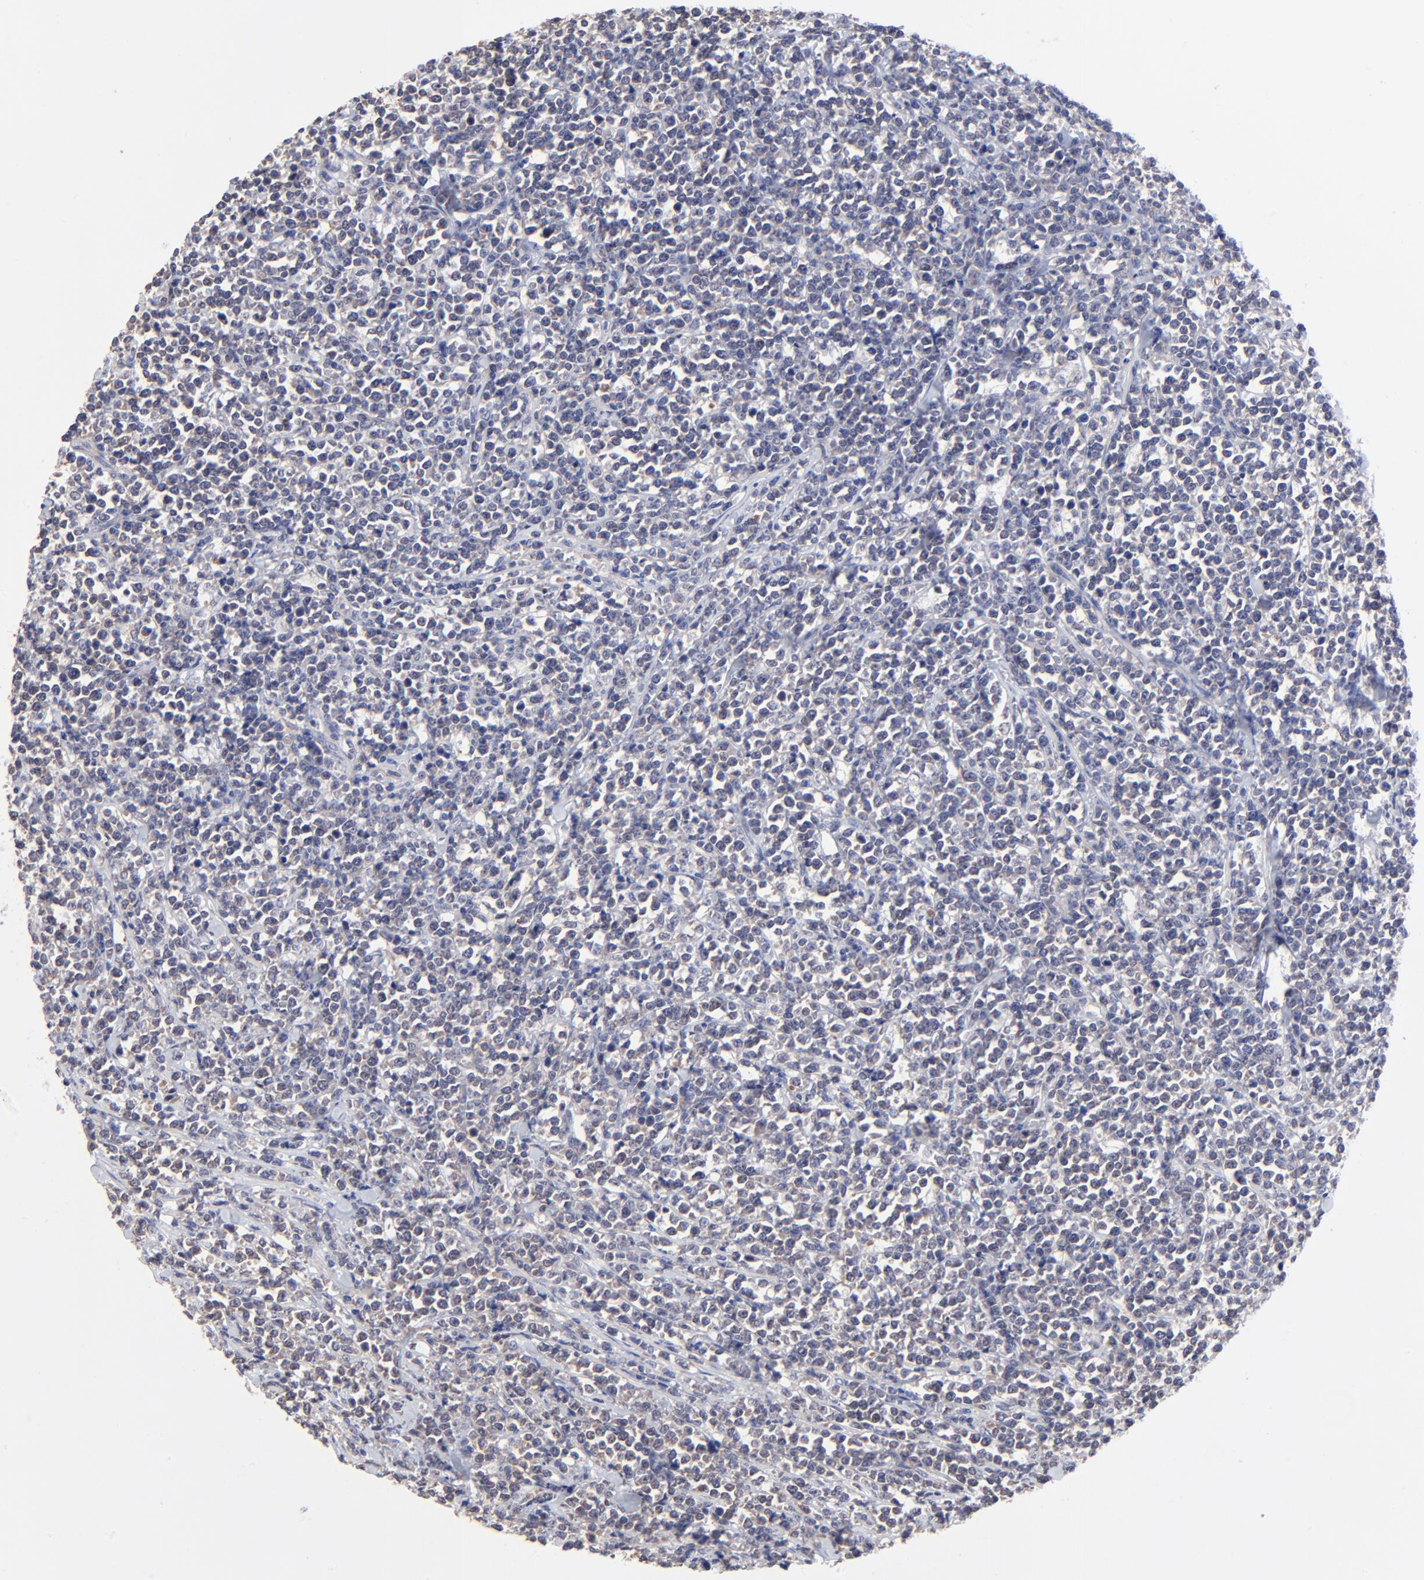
{"staining": {"intensity": "negative", "quantity": "none", "location": "none"}, "tissue": "lymphoma", "cell_type": "Tumor cells", "image_type": "cancer", "snomed": [{"axis": "morphology", "description": "Malignant lymphoma, non-Hodgkin's type, High grade"}, {"axis": "topography", "description": "Small intestine"}, {"axis": "topography", "description": "Colon"}], "caption": "Histopathology image shows no protein staining in tumor cells of malignant lymphoma, non-Hodgkin's type (high-grade) tissue. (DAB (3,3'-diaminobenzidine) immunohistochemistry with hematoxylin counter stain).", "gene": "FBXO8", "patient": {"sex": "male", "age": 8}}